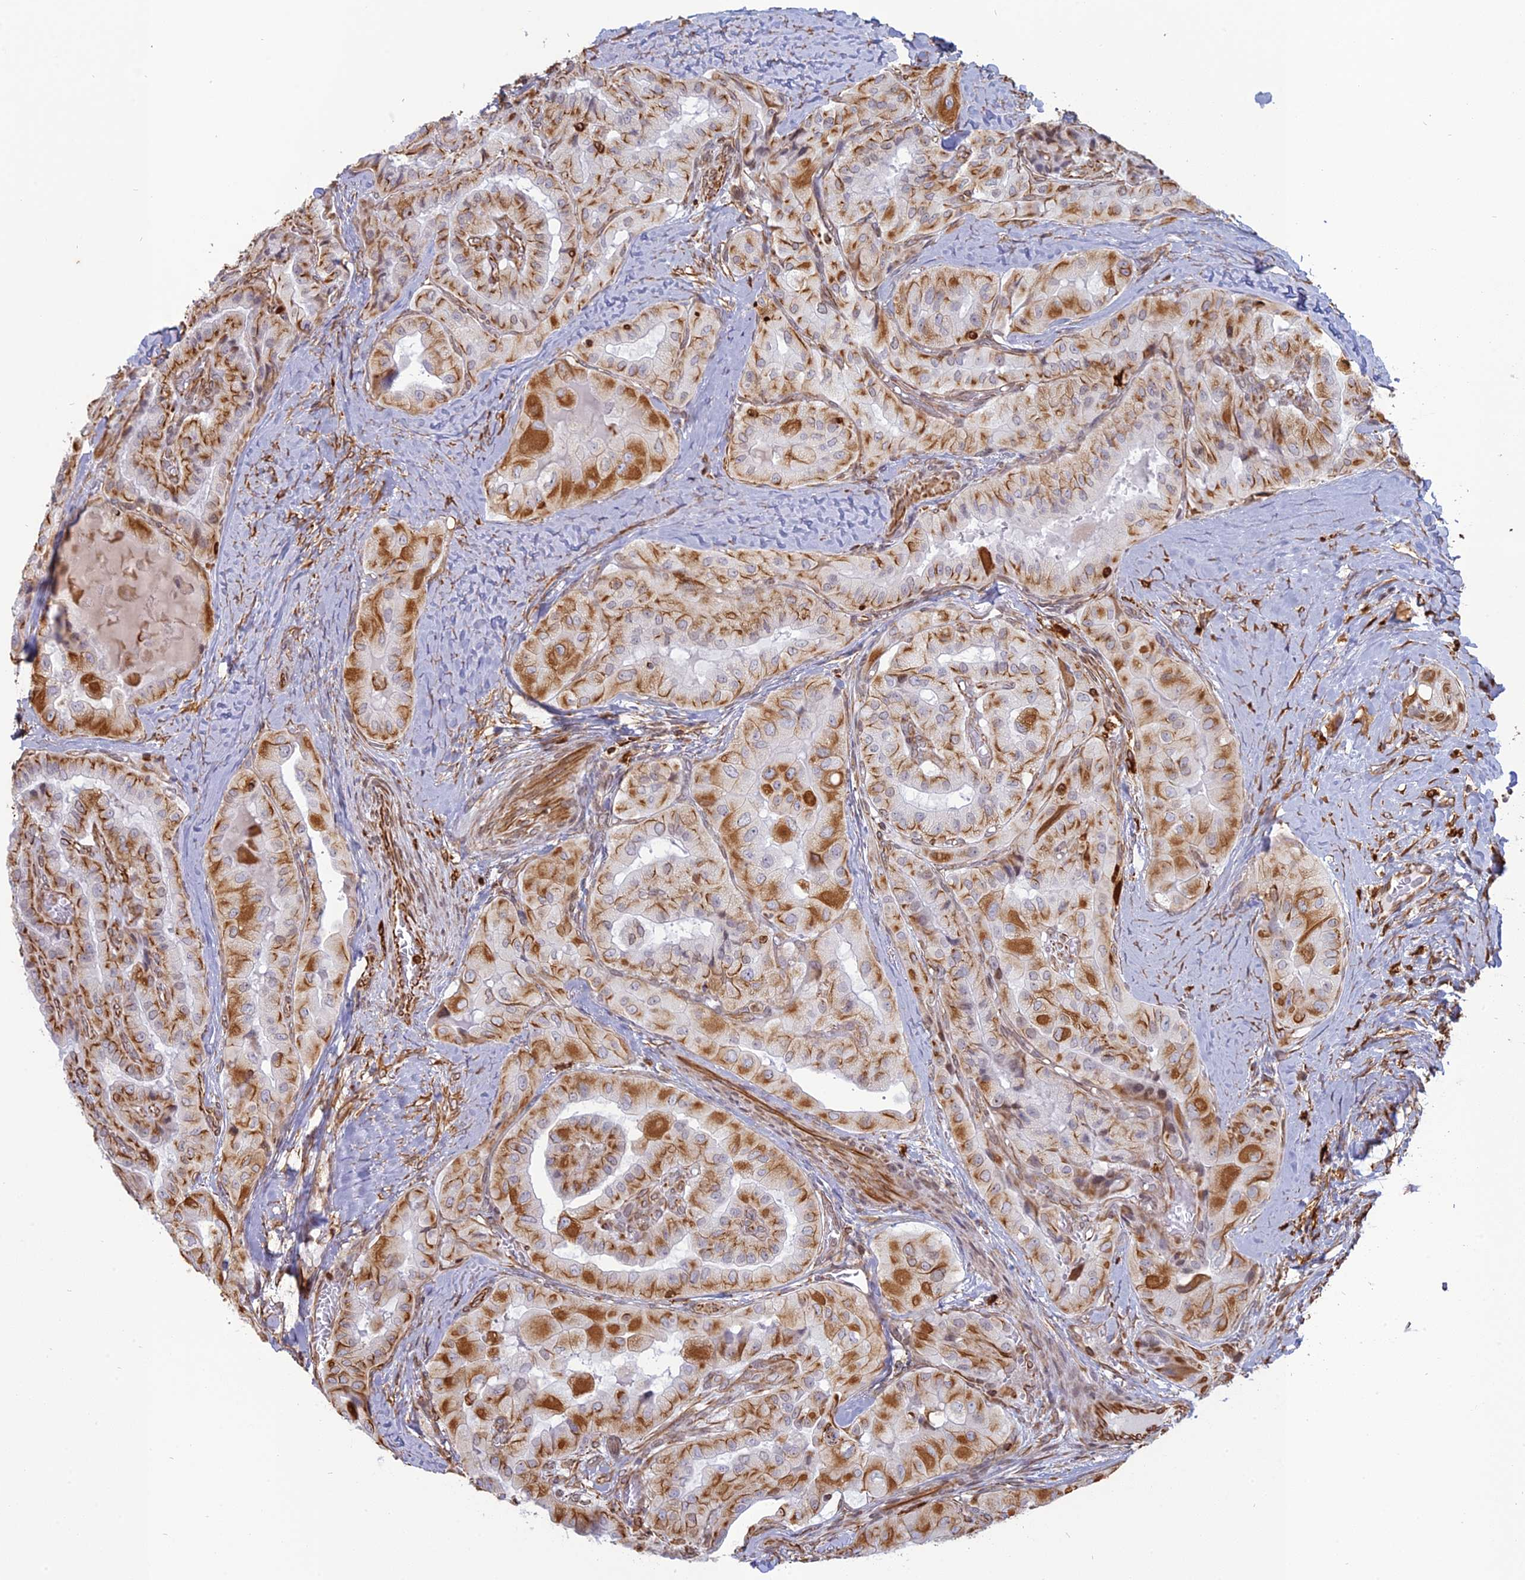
{"staining": {"intensity": "moderate", "quantity": "25%-75%", "location": "cytoplasmic/membranous"}, "tissue": "thyroid cancer", "cell_type": "Tumor cells", "image_type": "cancer", "snomed": [{"axis": "morphology", "description": "Normal tissue, NOS"}, {"axis": "morphology", "description": "Papillary adenocarcinoma, NOS"}, {"axis": "topography", "description": "Thyroid gland"}], "caption": "A high-resolution photomicrograph shows IHC staining of papillary adenocarcinoma (thyroid), which reveals moderate cytoplasmic/membranous expression in about 25%-75% of tumor cells. (brown staining indicates protein expression, while blue staining denotes nuclei).", "gene": "APOBR", "patient": {"sex": "female", "age": 59}}